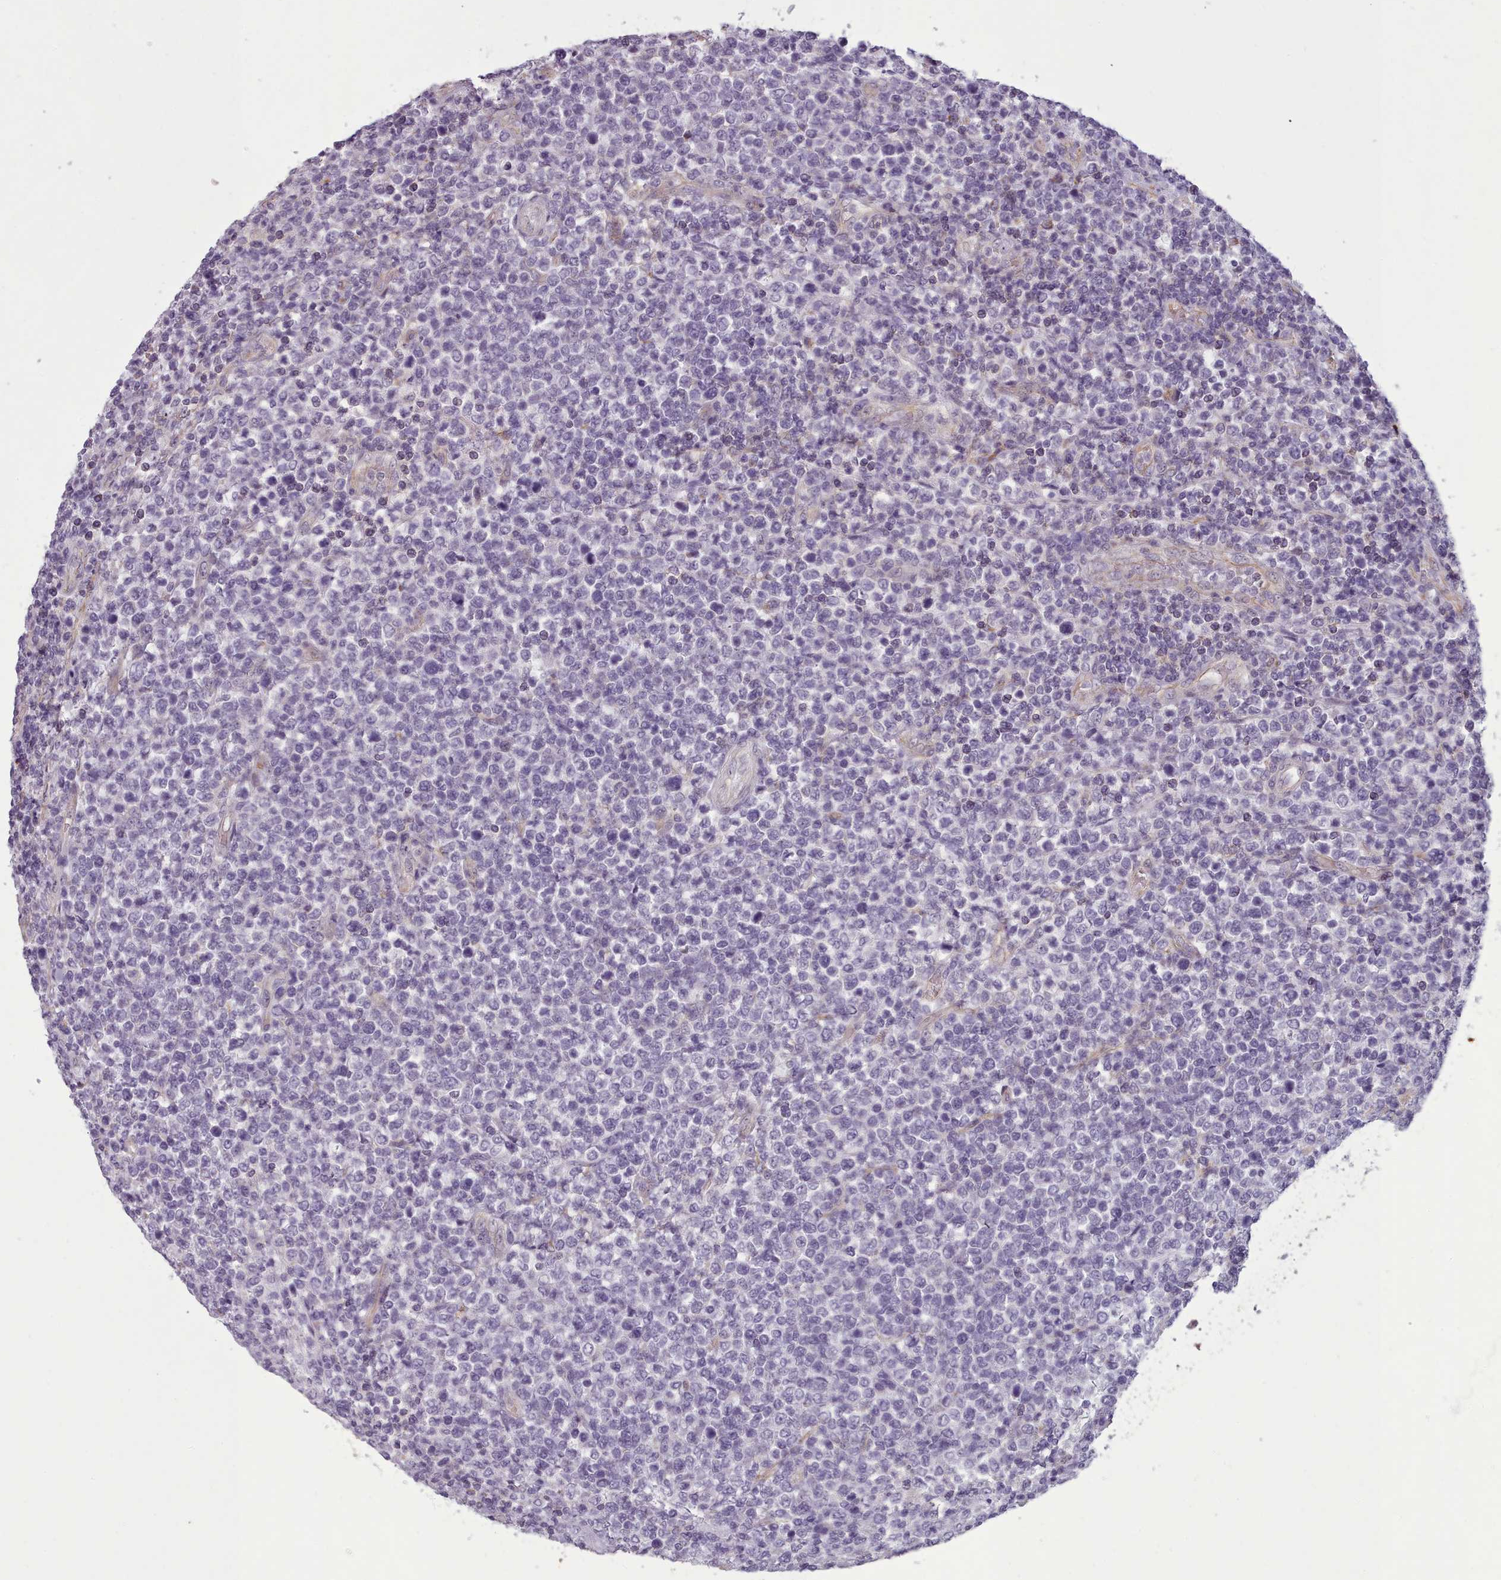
{"staining": {"intensity": "negative", "quantity": "none", "location": "none"}, "tissue": "lymphoma", "cell_type": "Tumor cells", "image_type": "cancer", "snomed": [{"axis": "morphology", "description": "Malignant lymphoma, non-Hodgkin's type, High grade"}, {"axis": "topography", "description": "Soft tissue"}], "caption": "This photomicrograph is of high-grade malignant lymphoma, non-Hodgkin's type stained with IHC to label a protein in brown with the nuclei are counter-stained blue. There is no positivity in tumor cells. (Stains: DAB immunohistochemistry (IHC) with hematoxylin counter stain, Microscopy: brightfield microscopy at high magnification).", "gene": "PLD4", "patient": {"sex": "female", "age": 56}}